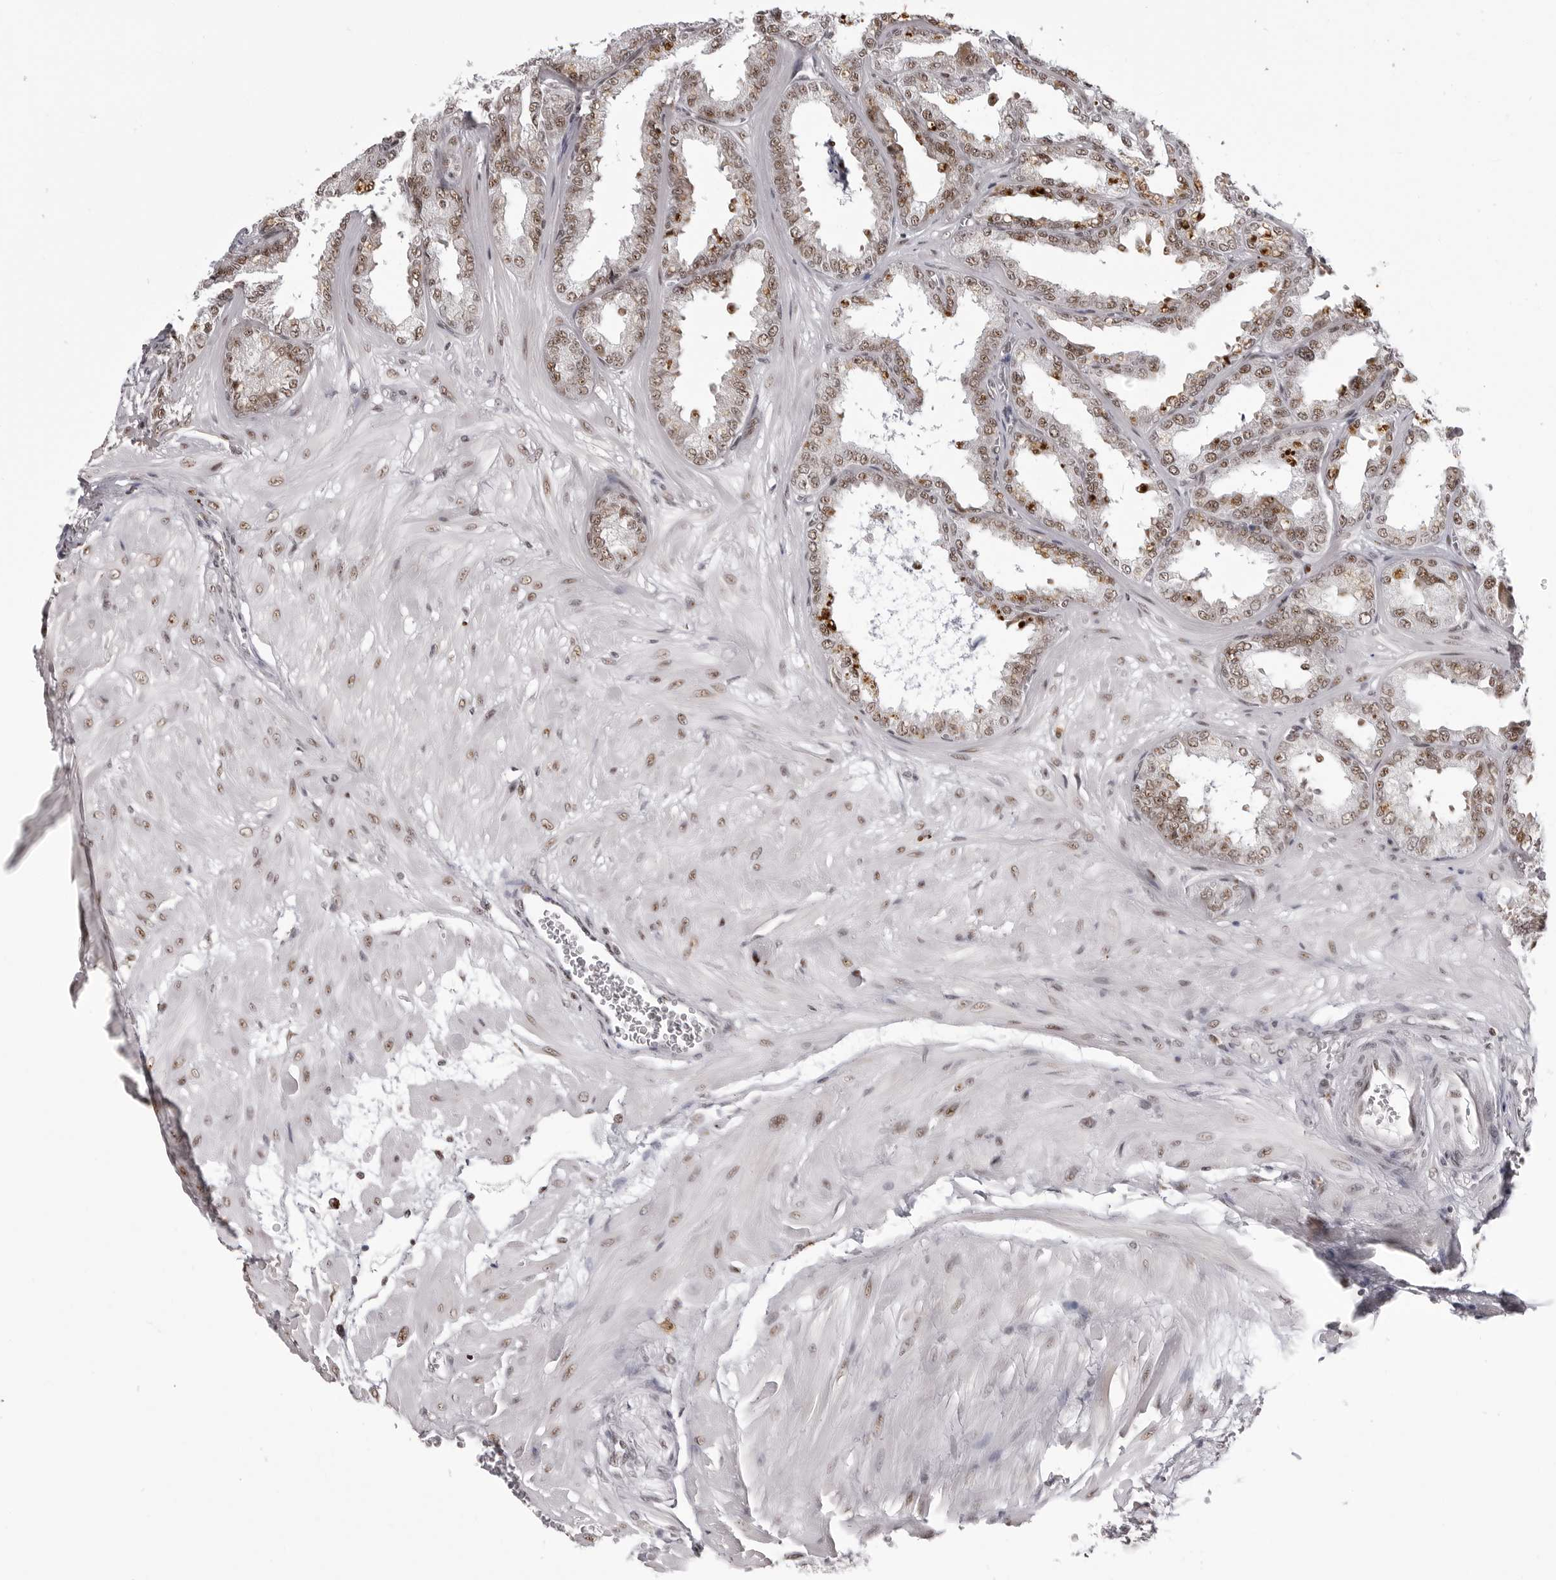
{"staining": {"intensity": "moderate", "quantity": ">75%", "location": "nuclear"}, "tissue": "seminal vesicle", "cell_type": "Glandular cells", "image_type": "normal", "snomed": [{"axis": "morphology", "description": "Normal tissue, NOS"}, {"axis": "topography", "description": "Prostate"}, {"axis": "topography", "description": "Seminal veicle"}], "caption": "Protein expression analysis of unremarkable seminal vesicle reveals moderate nuclear positivity in about >75% of glandular cells.", "gene": "WRAP53", "patient": {"sex": "male", "age": 51}}